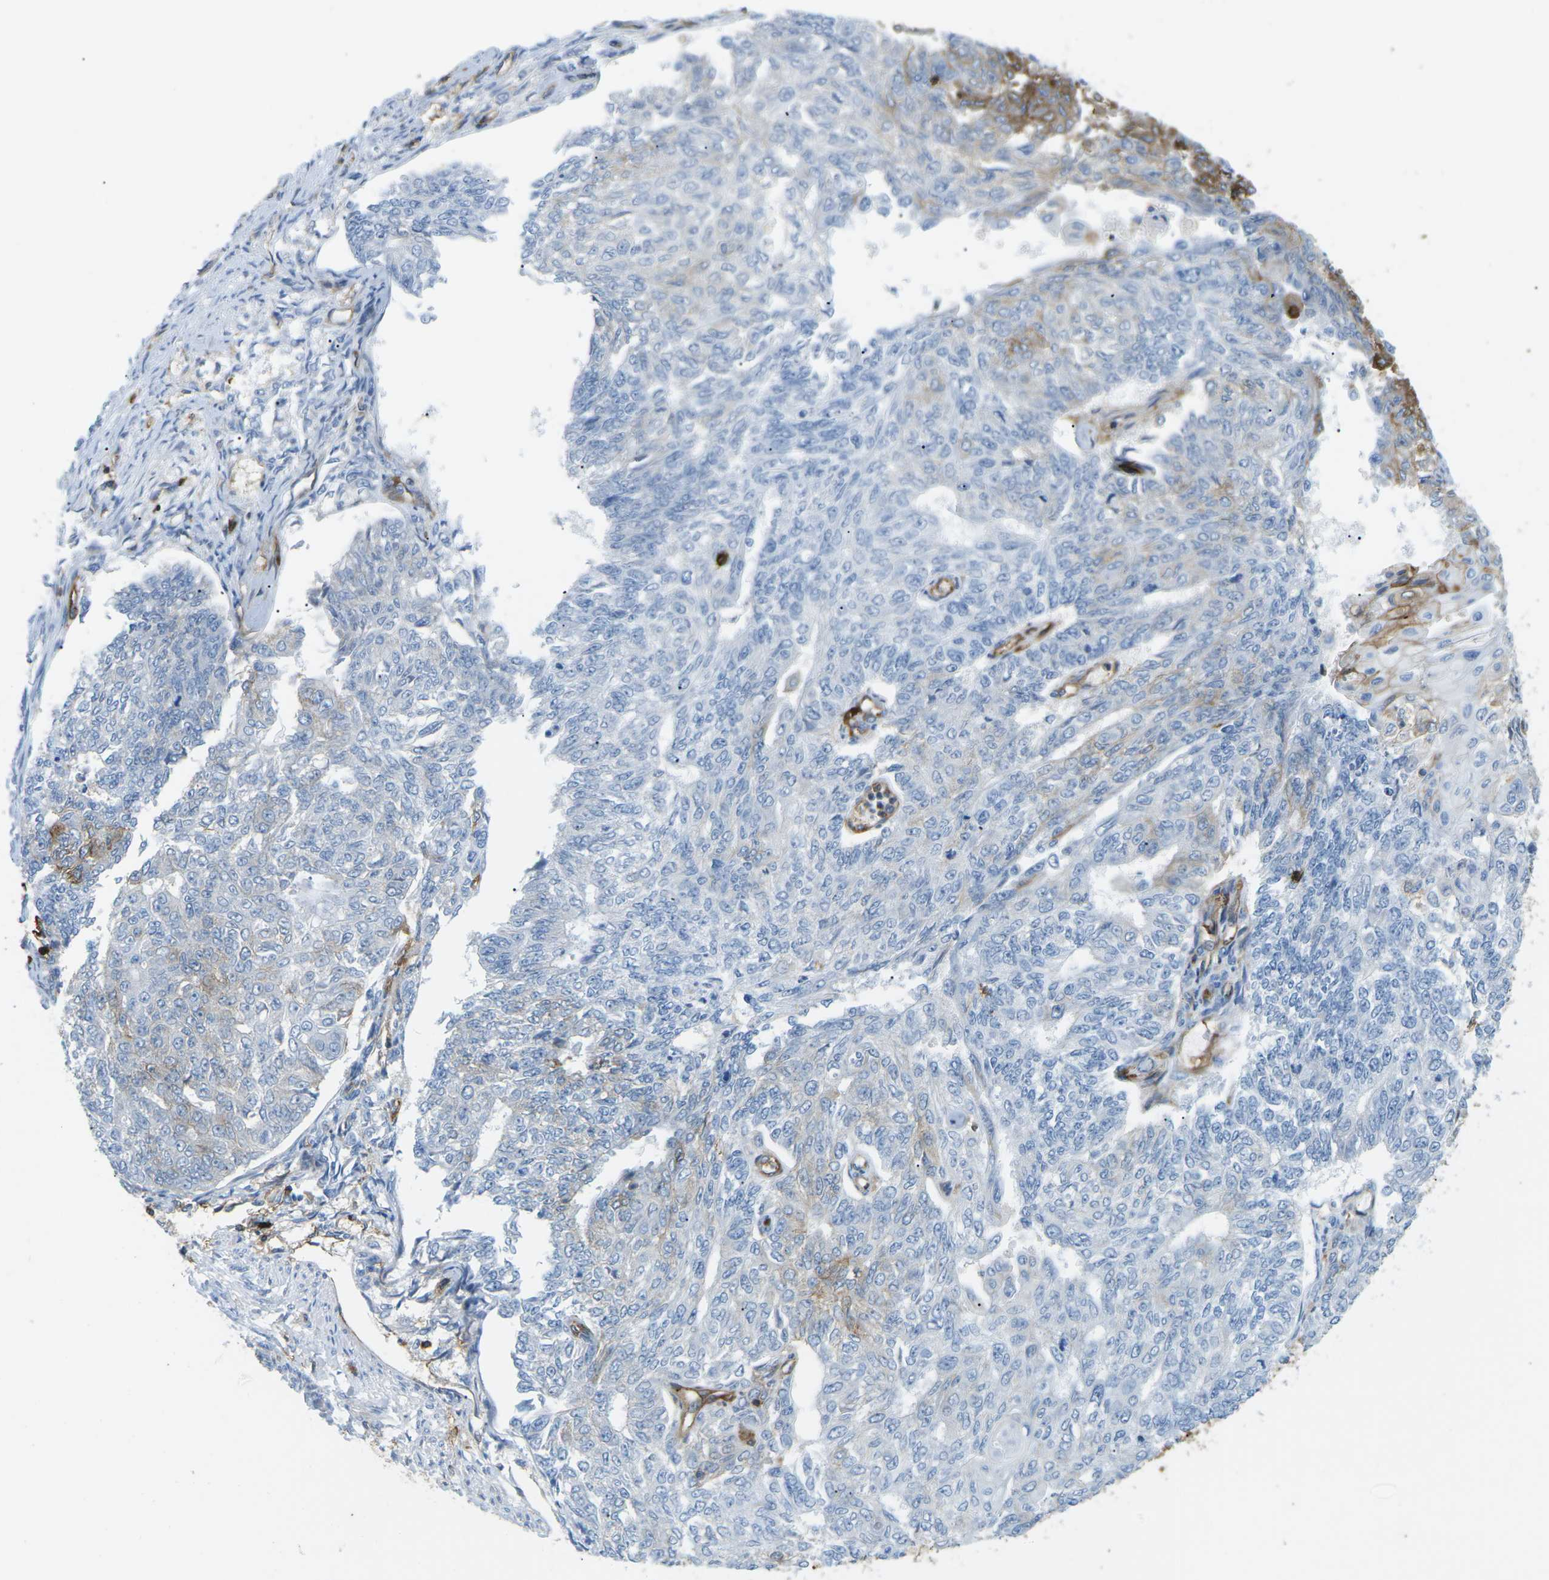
{"staining": {"intensity": "moderate", "quantity": "<25%", "location": "cytoplasmic/membranous"}, "tissue": "endometrial cancer", "cell_type": "Tumor cells", "image_type": "cancer", "snomed": [{"axis": "morphology", "description": "Adenocarcinoma, NOS"}, {"axis": "topography", "description": "Endometrium"}], "caption": "A photomicrograph showing moderate cytoplasmic/membranous positivity in approximately <25% of tumor cells in endometrial adenocarcinoma, as visualized by brown immunohistochemical staining.", "gene": "HLA-B", "patient": {"sex": "female", "age": 32}}